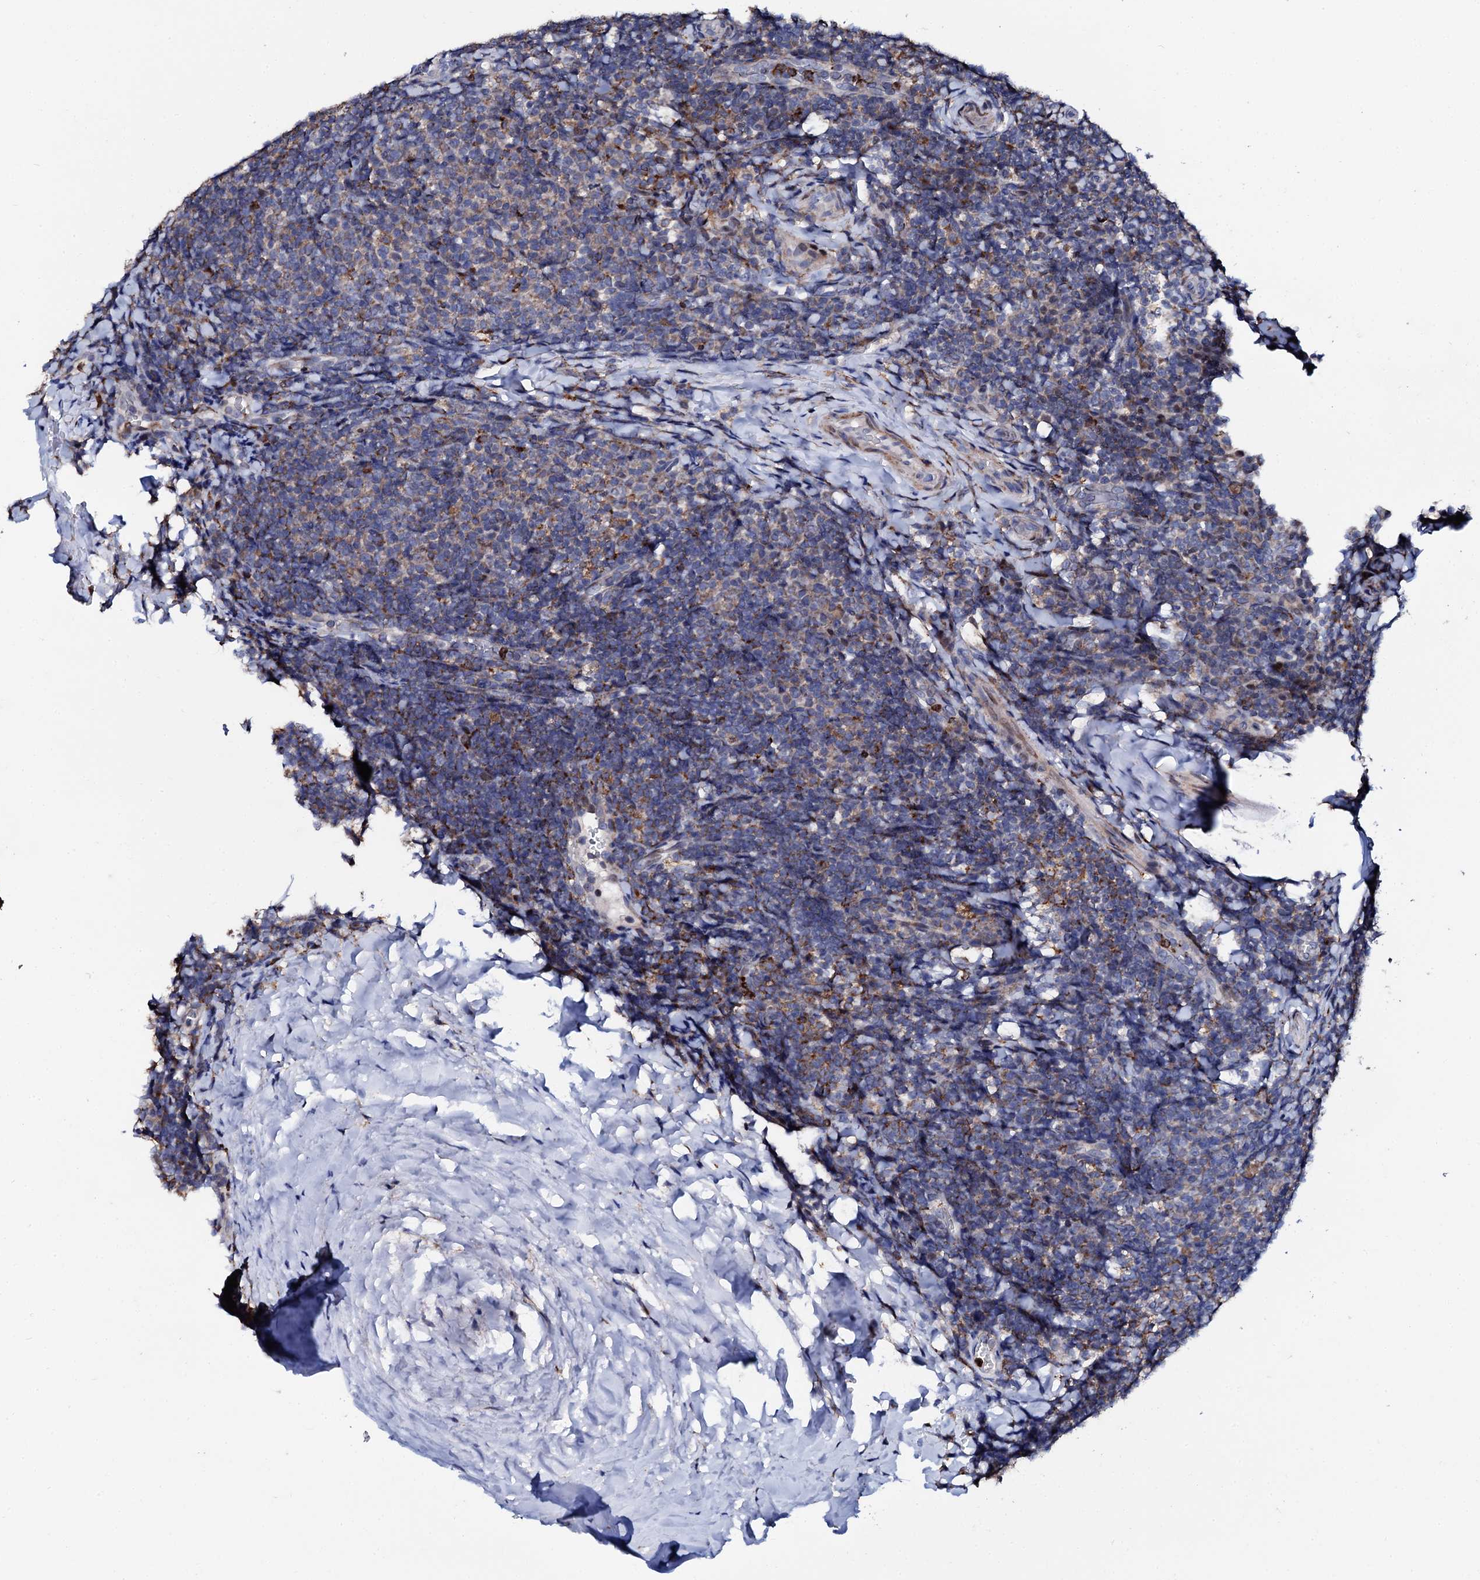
{"staining": {"intensity": "strong", "quantity": "<25%", "location": "cytoplasmic/membranous"}, "tissue": "tonsil", "cell_type": "Germinal center cells", "image_type": "normal", "snomed": [{"axis": "morphology", "description": "Normal tissue, NOS"}, {"axis": "topography", "description": "Tonsil"}], "caption": "Normal tonsil displays strong cytoplasmic/membranous staining in about <25% of germinal center cells.", "gene": "TCIRG1", "patient": {"sex": "male", "age": 17}}